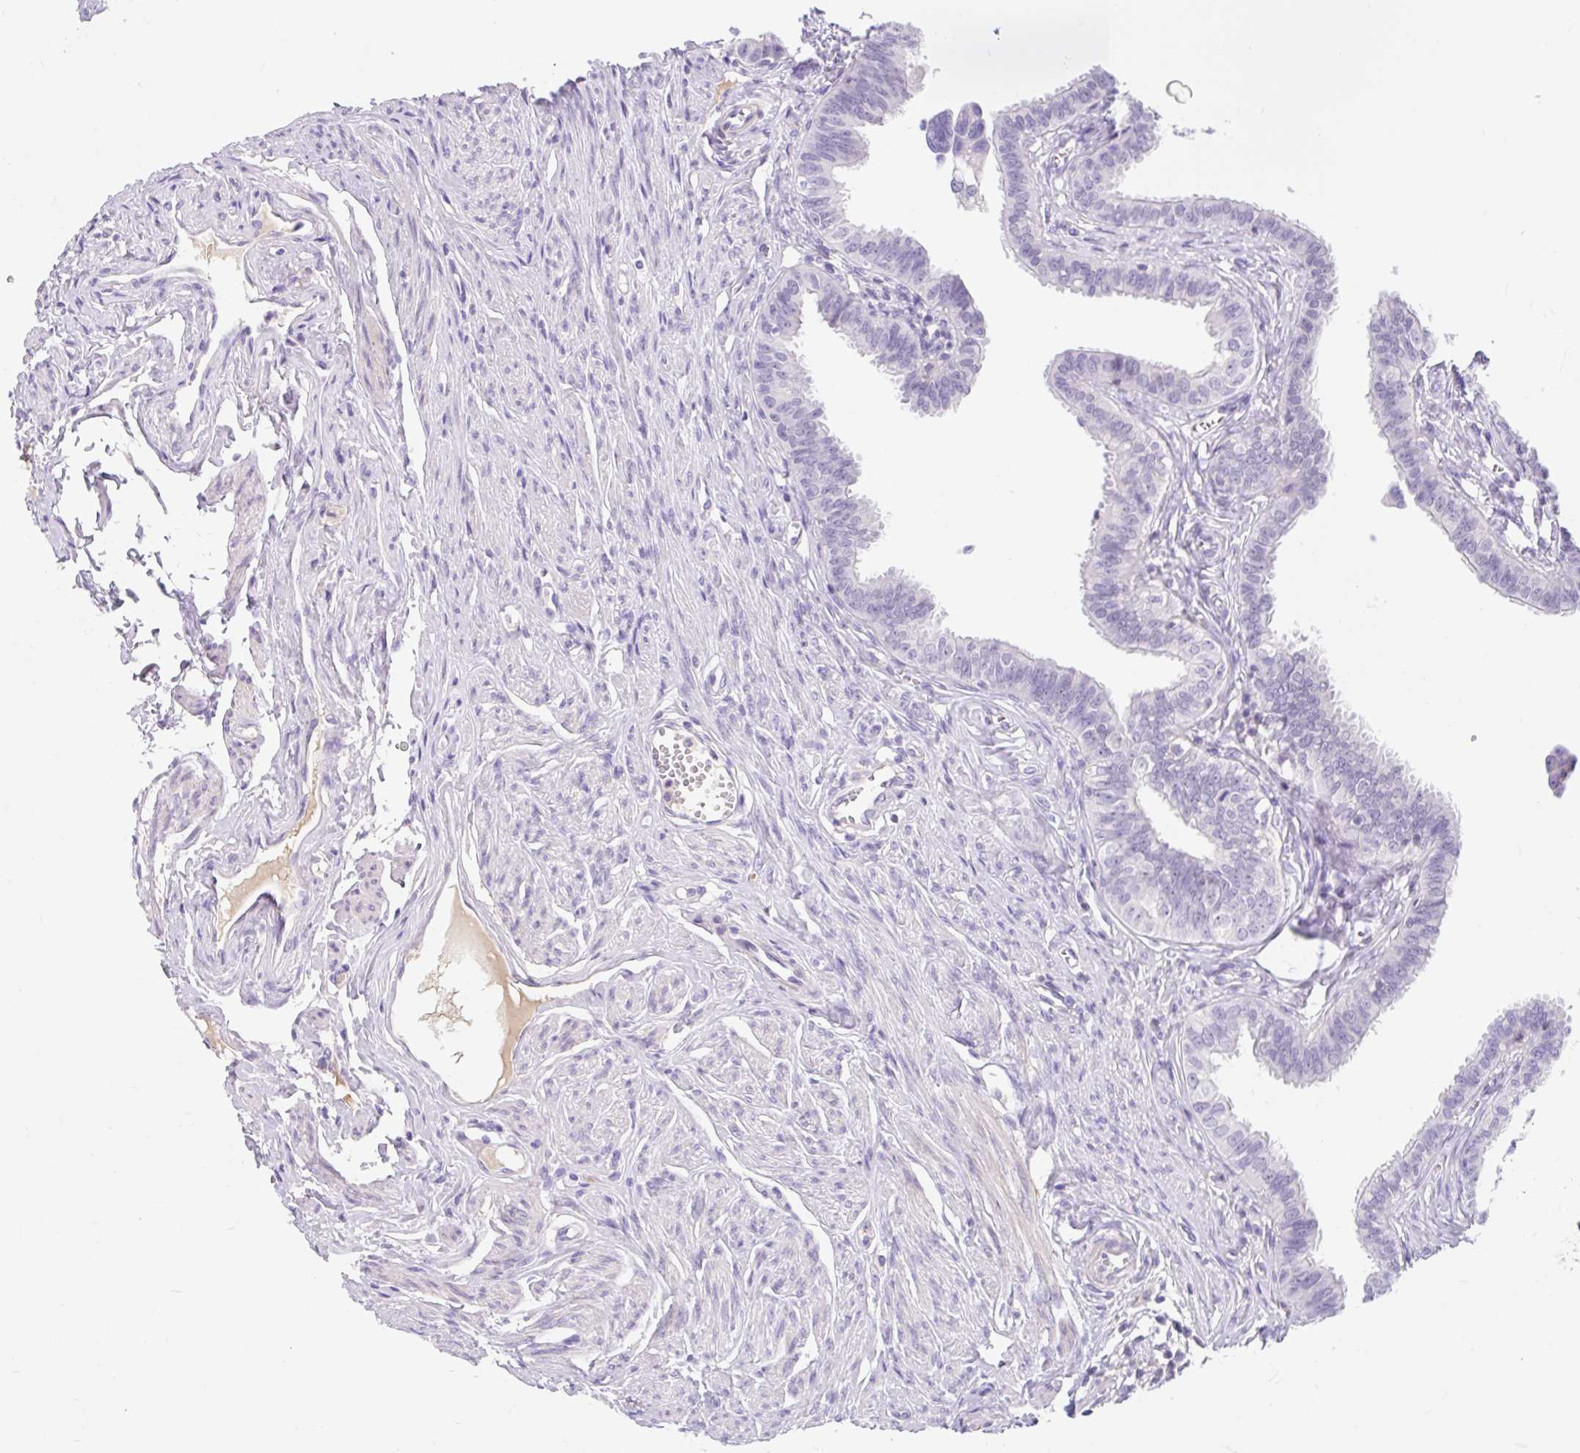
{"staining": {"intensity": "negative", "quantity": "none", "location": "none"}, "tissue": "fallopian tube", "cell_type": "Glandular cells", "image_type": "normal", "snomed": [{"axis": "morphology", "description": "Normal tissue, NOS"}, {"axis": "morphology", "description": "Carcinoma, NOS"}, {"axis": "topography", "description": "Fallopian tube"}, {"axis": "topography", "description": "Ovary"}], "caption": "This histopathology image is of benign fallopian tube stained with immunohistochemistry to label a protein in brown with the nuclei are counter-stained blue. There is no positivity in glandular cells.", "gene": "SLC28A1", "patient": {"sex": "female", "age": 59}}